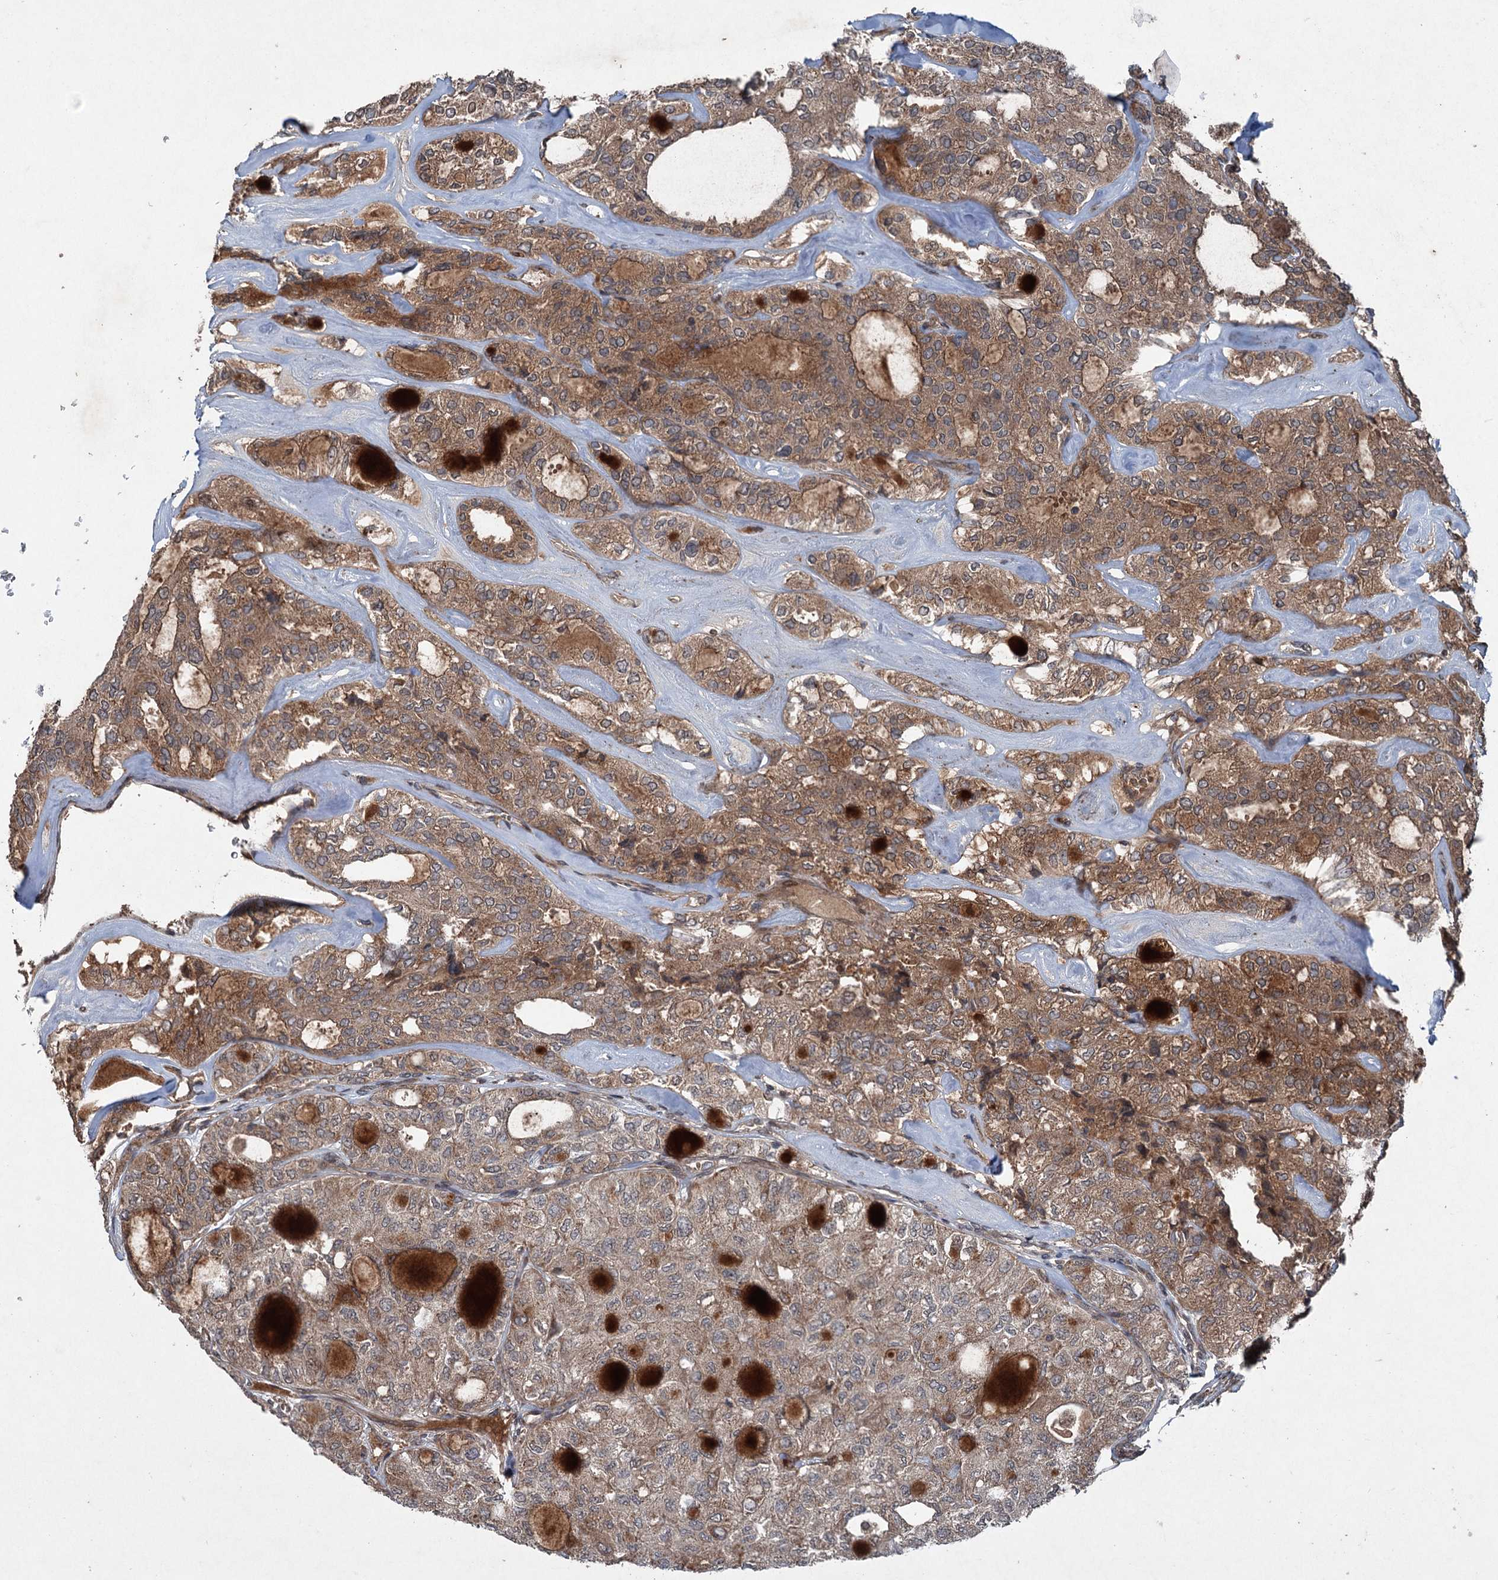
{"staining": {"intensity": "moderate", "quantity": ">75%", "location": "cytoplasmic/membranous"}, "tissue": "thyroid cancer", "cell_type": "Tumor cells", "image_type": "cancer", "snomed": [{"axis": "morphology", "description": "Follicular adenoma carcinoma, NOS"}, {"axis": "topography", "description": "Thyroid gland"}], "caption": "This histopathology image shows thyroid cancer stained with immunohistochemistry (IHC) to label a protein in brown. The cytoplasmic/membranous of tumor cells show moderate positivity for the protein. Nuclei are counter-stained blue.", "gene": "ALAS1", "patient": {"sex": "male", "age": 75}}